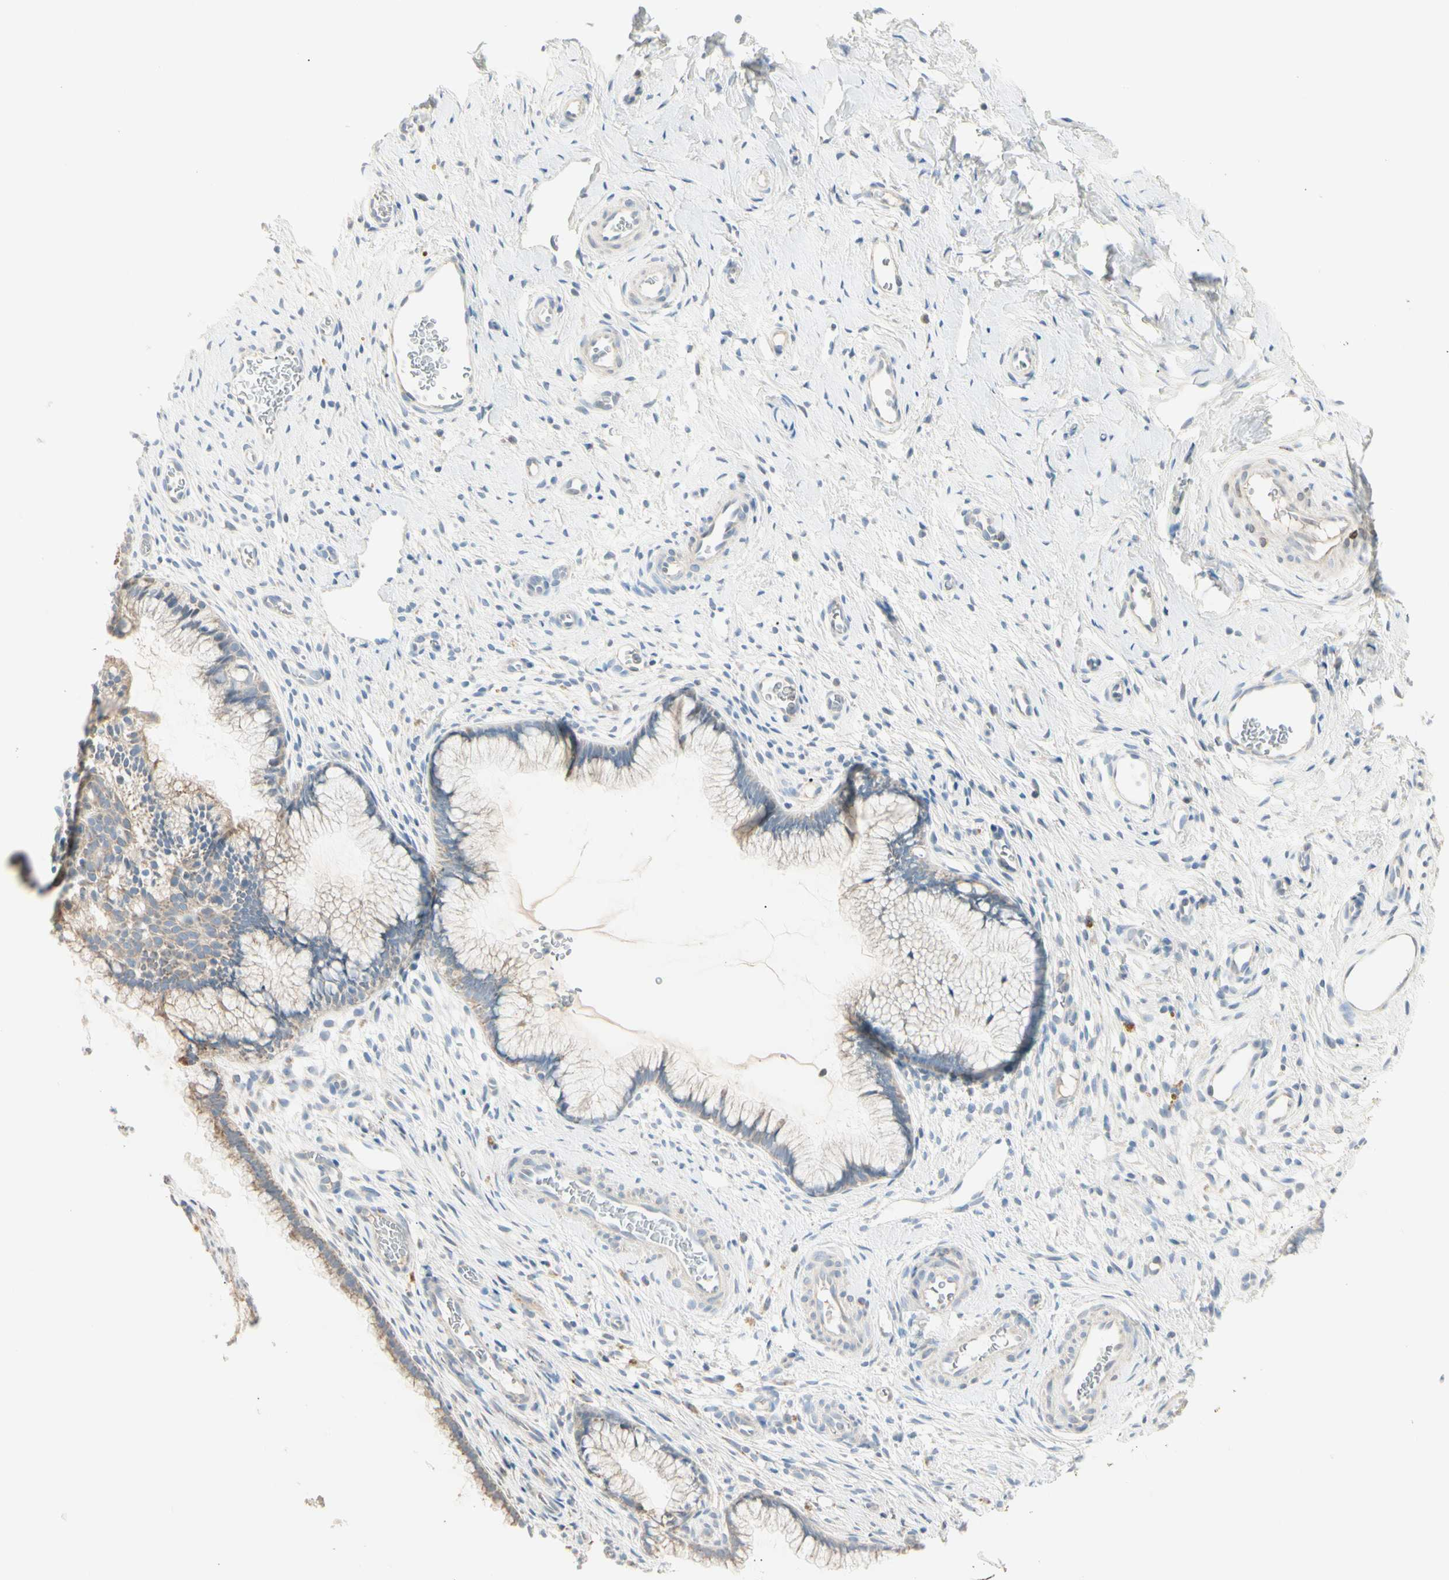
{"staining": {"intensity": "weak", "quantity": "<25%", "location": "cytoplasmic/membranous"}, "tissue": "cervix", "cell_type": "Glandular cells", "image_type": "normal", "snomed": [{"axis": "morphology", "description": "Normal tissue, NOS"}, {"axis": "topography", "description": "Cervix"}], "caption": "The immunohistochemistry (IHC) micrograph has no significant staining in glandular cells of cervix. Nuclei are stained in blue.", "gene": "ALDH18A1", "patient": {"sex": "female", "age": 65}}